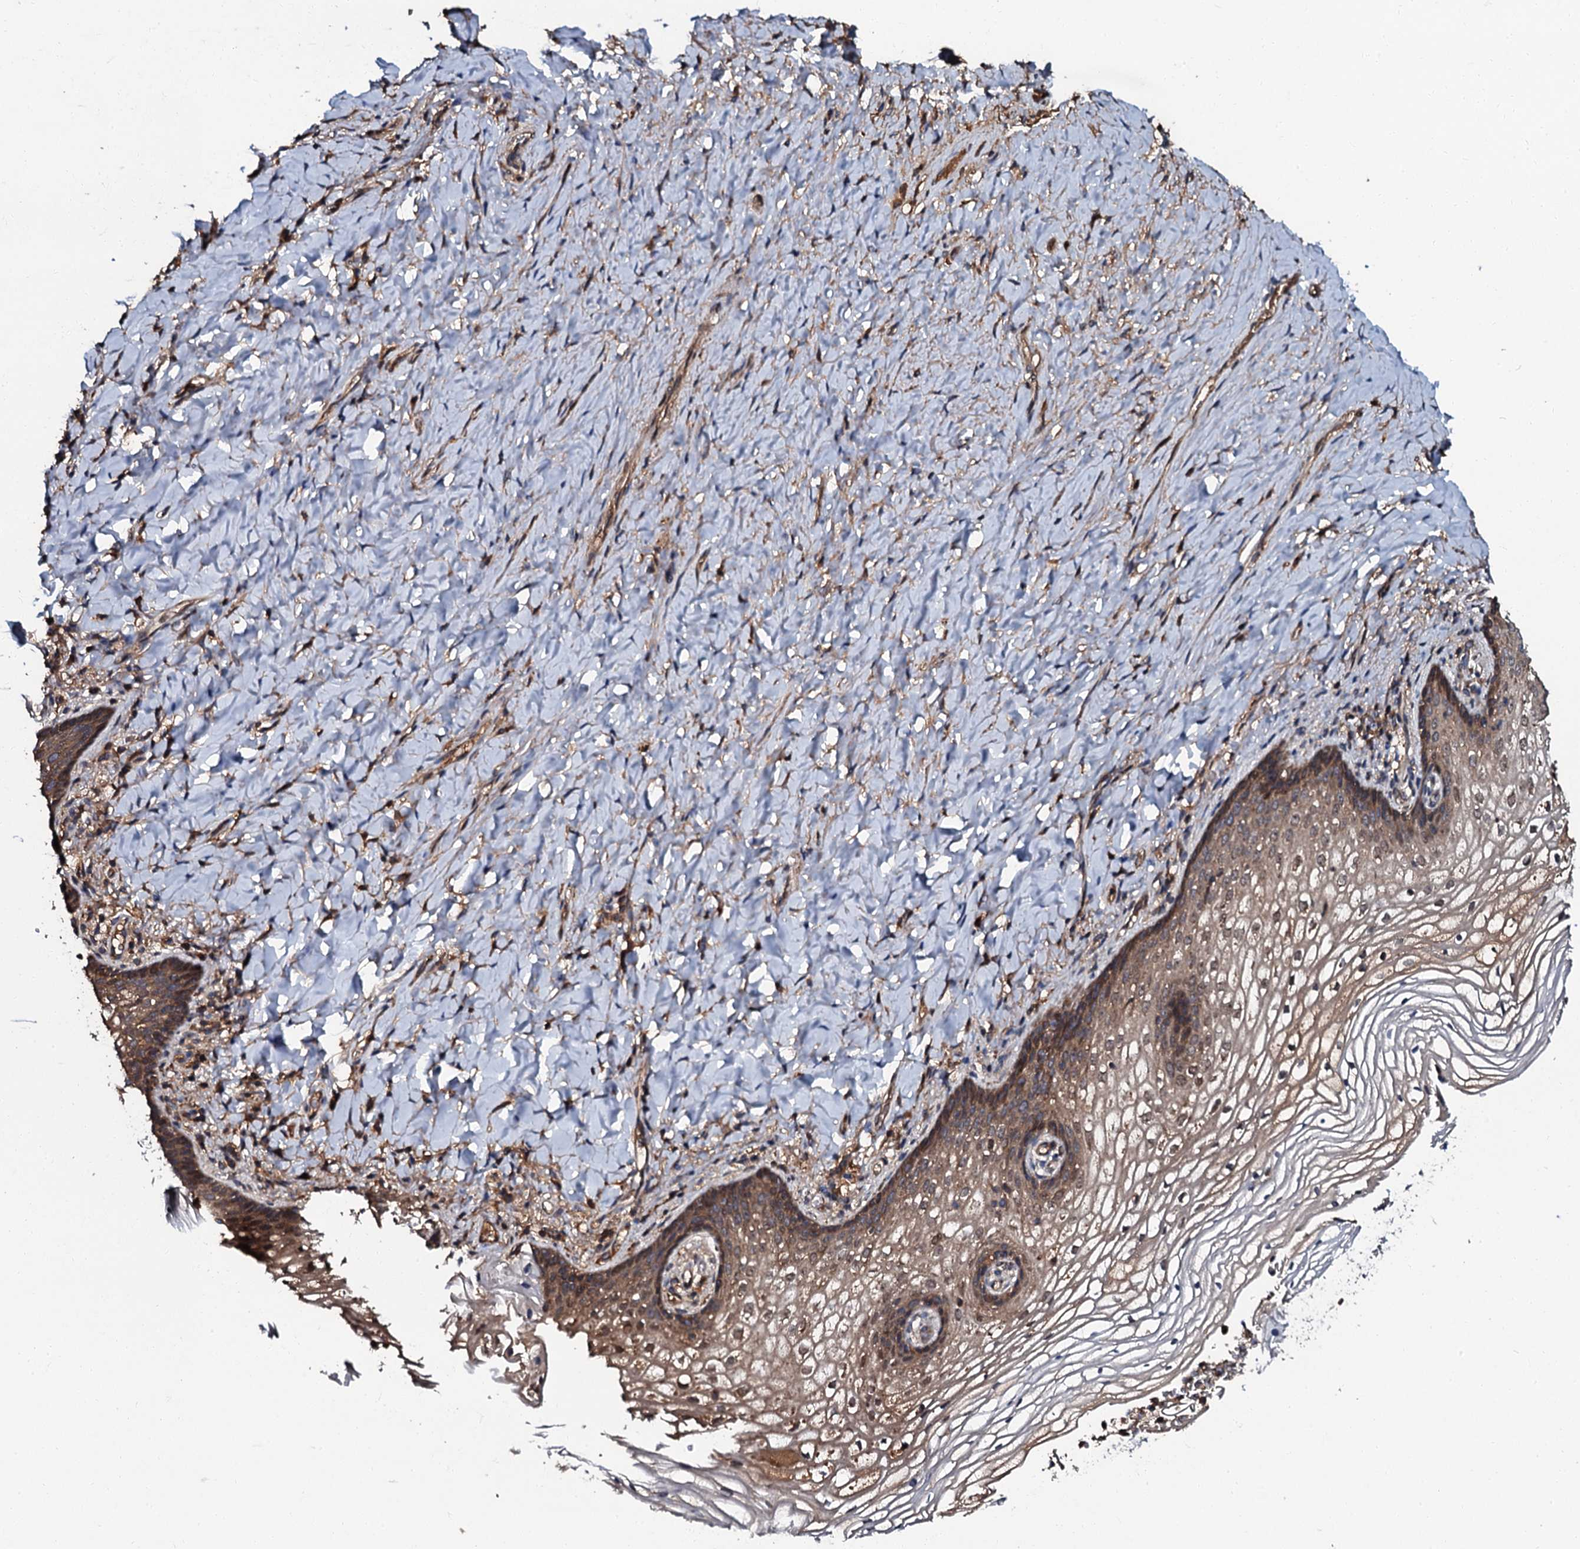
{"staining": {"intensity": "moderate", "quantity": "25%-75%", "location": "cytoplasmic/membranous"}, "tissue": "vagina", "cell_type": "Squamous epithelial cells", "image_type": "normal", "snomed": [{"axis": "morphology", "description": "Normal tissue, NOS"}, {"axis": "topography", "description": "Vagina"}], "caption": "Immunohistochemistry (IHC) of normal vagina demonstrates medium levels of moderate cytoplasmic/membranous positivity in approximately 25%-75% of squamous epithelial cells. (DAB (3,3'-diaminobenzidine) IHC, brown staining for protein, blue staining for nuclei).", "gene": "N4BP1", "patient": {"sex": "female", "age": 60}}